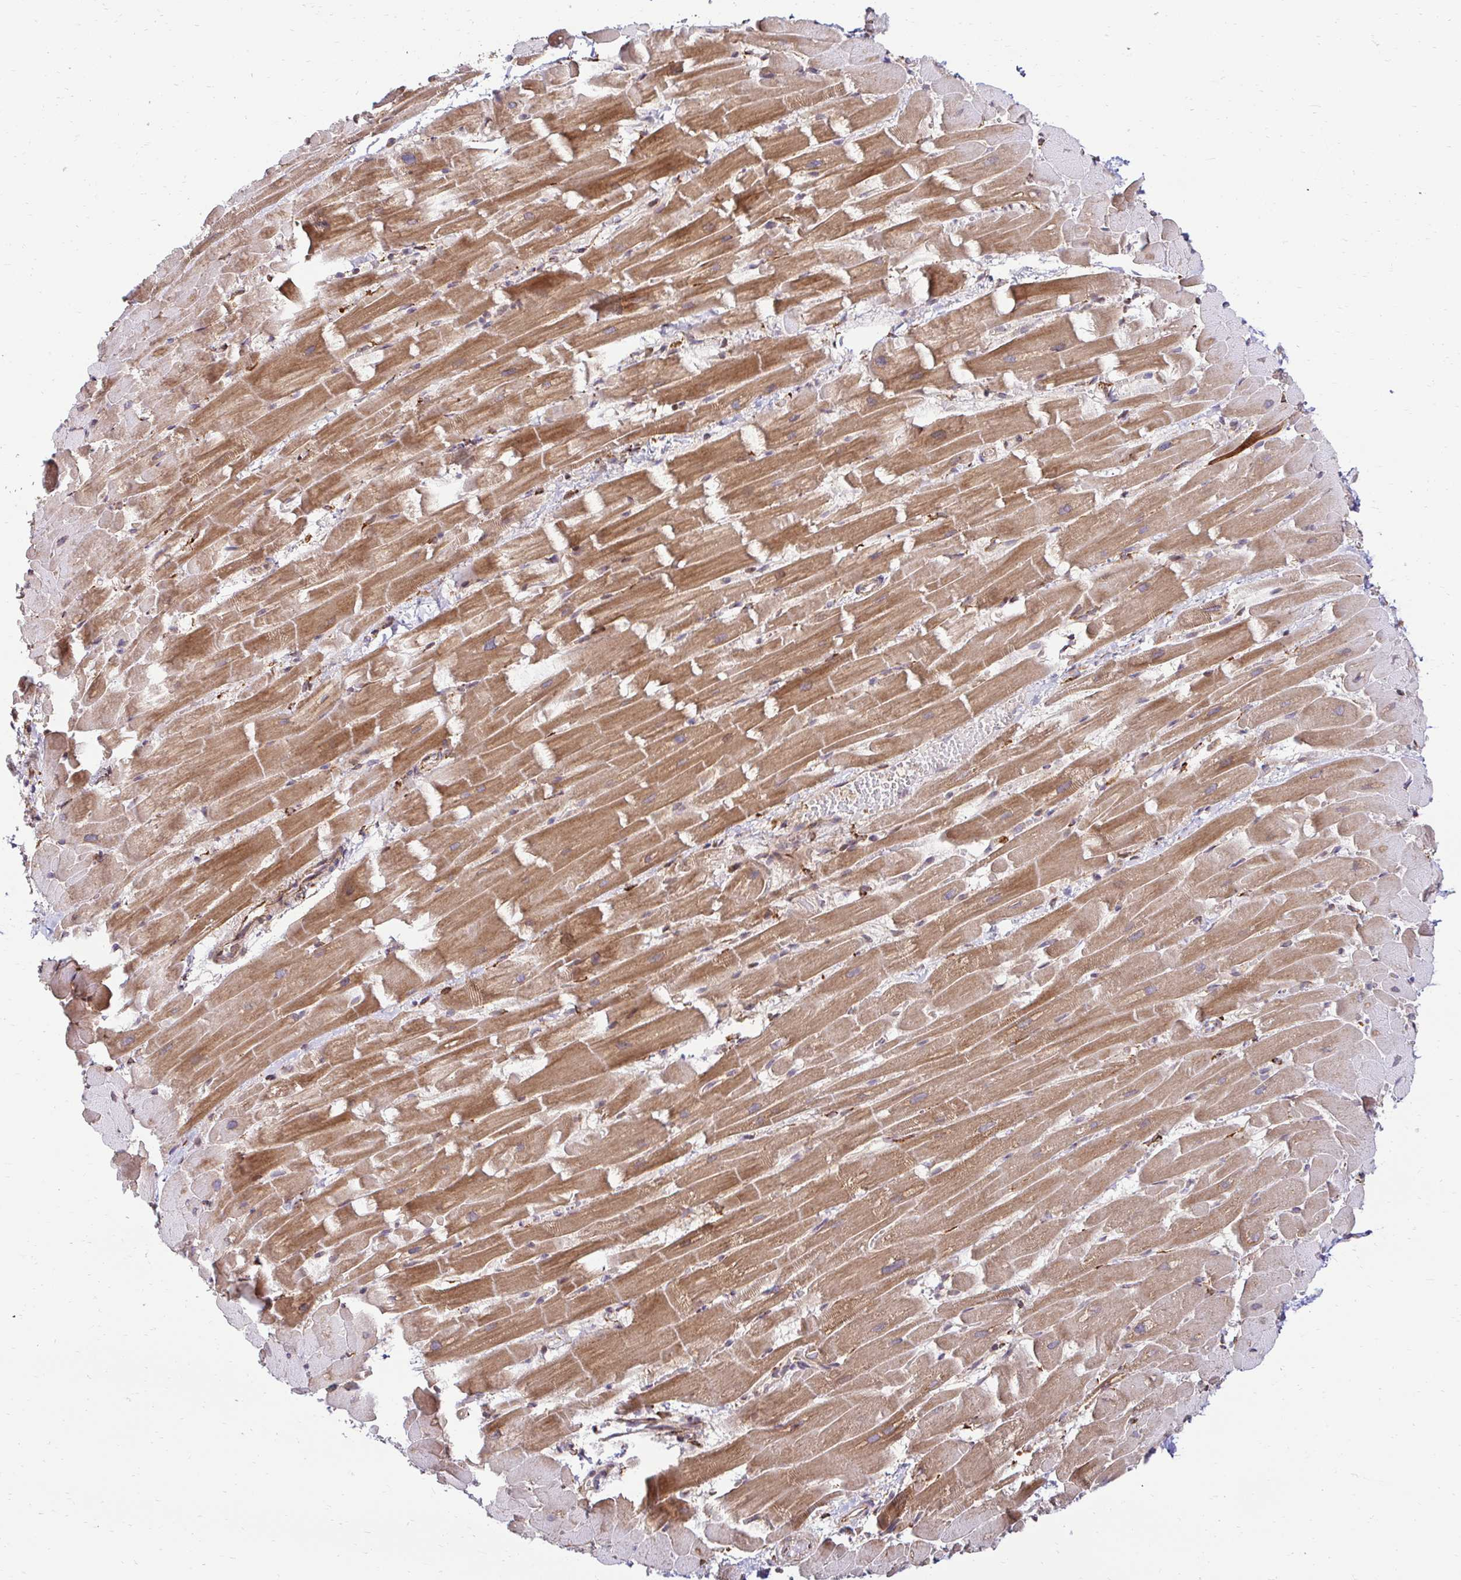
{"staining": {"intensity": "moderate", "quantity": ">75%", "location": "cytoplasmic/membranous"}, "tissue": "heart muscle", "cell_type": "Cardiomyocytes", "image_type": "normal", "snomed": [{"axis": "morphology", "description": "Normal tissue, NOS"}, {"axis": "topography", "description": "Heart"}], "caption": "A medium amount of moderate cytoplasmic/membranous expression is appreciated in about >75% of cardiomyocytes in normal heart muscle. (DAB (3,3'-diaminobenzidine) = brown stain, brightfield microscopy at high magnification).", "gene": "HPS1", "patient": {"sex": "male", "age": 37}}